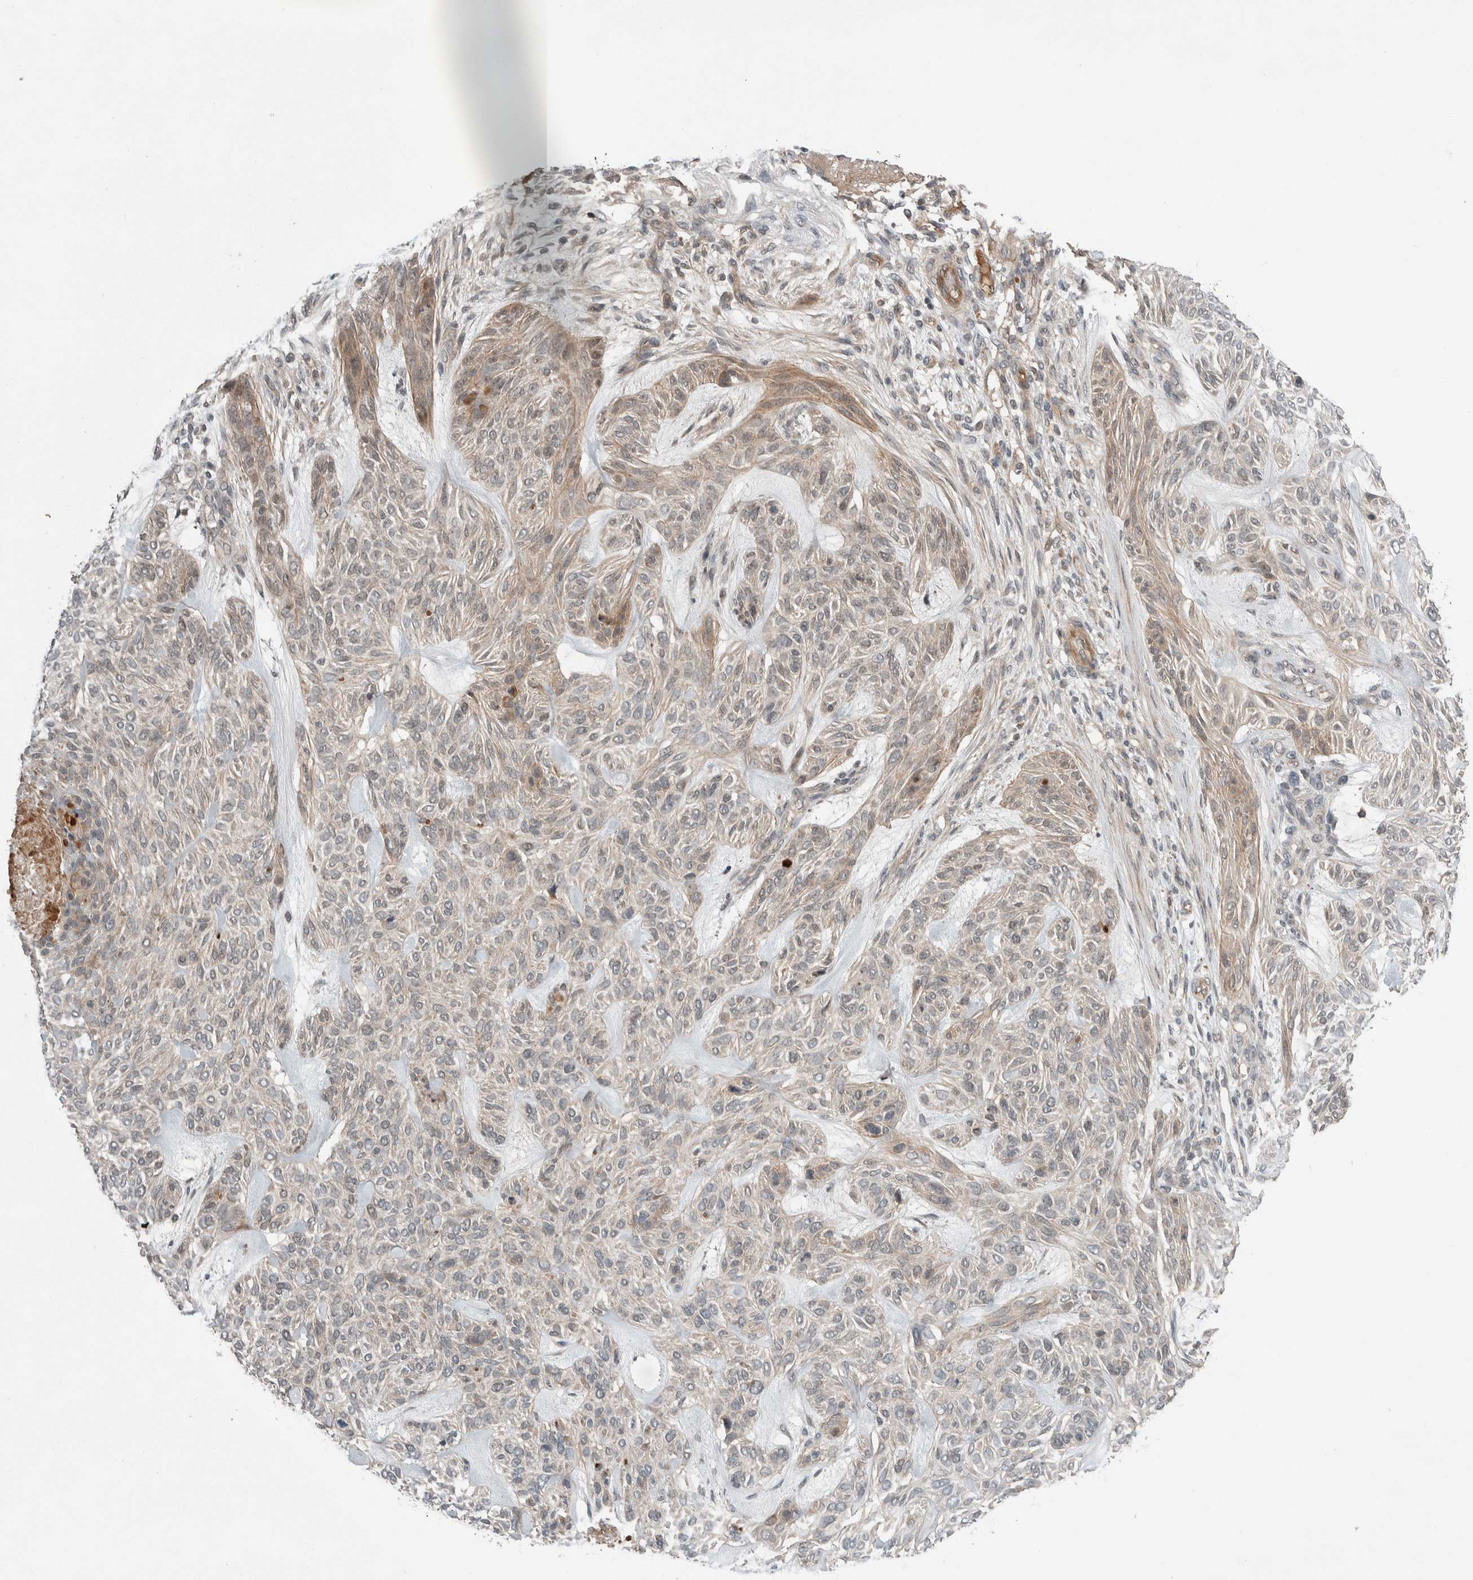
{"staining": {"intensity": "weak", "quantity": "<25%", "location": "cytoplasmic/membranous"}, "tissue": "skin cancer", "cell_type": "Tumor cells", "image_type": "cancer", "snomed": [{"axis": "morphology", "description": "Basal cell carcinoma"}, {"axis": "topography", "description": "Skin"}], "caption": "The image shows no staining of tumor cells in skin cancer (basal cell carcinoma).", "gene": "ARMC7", "patient": {"sex": "male", "age": 55}}